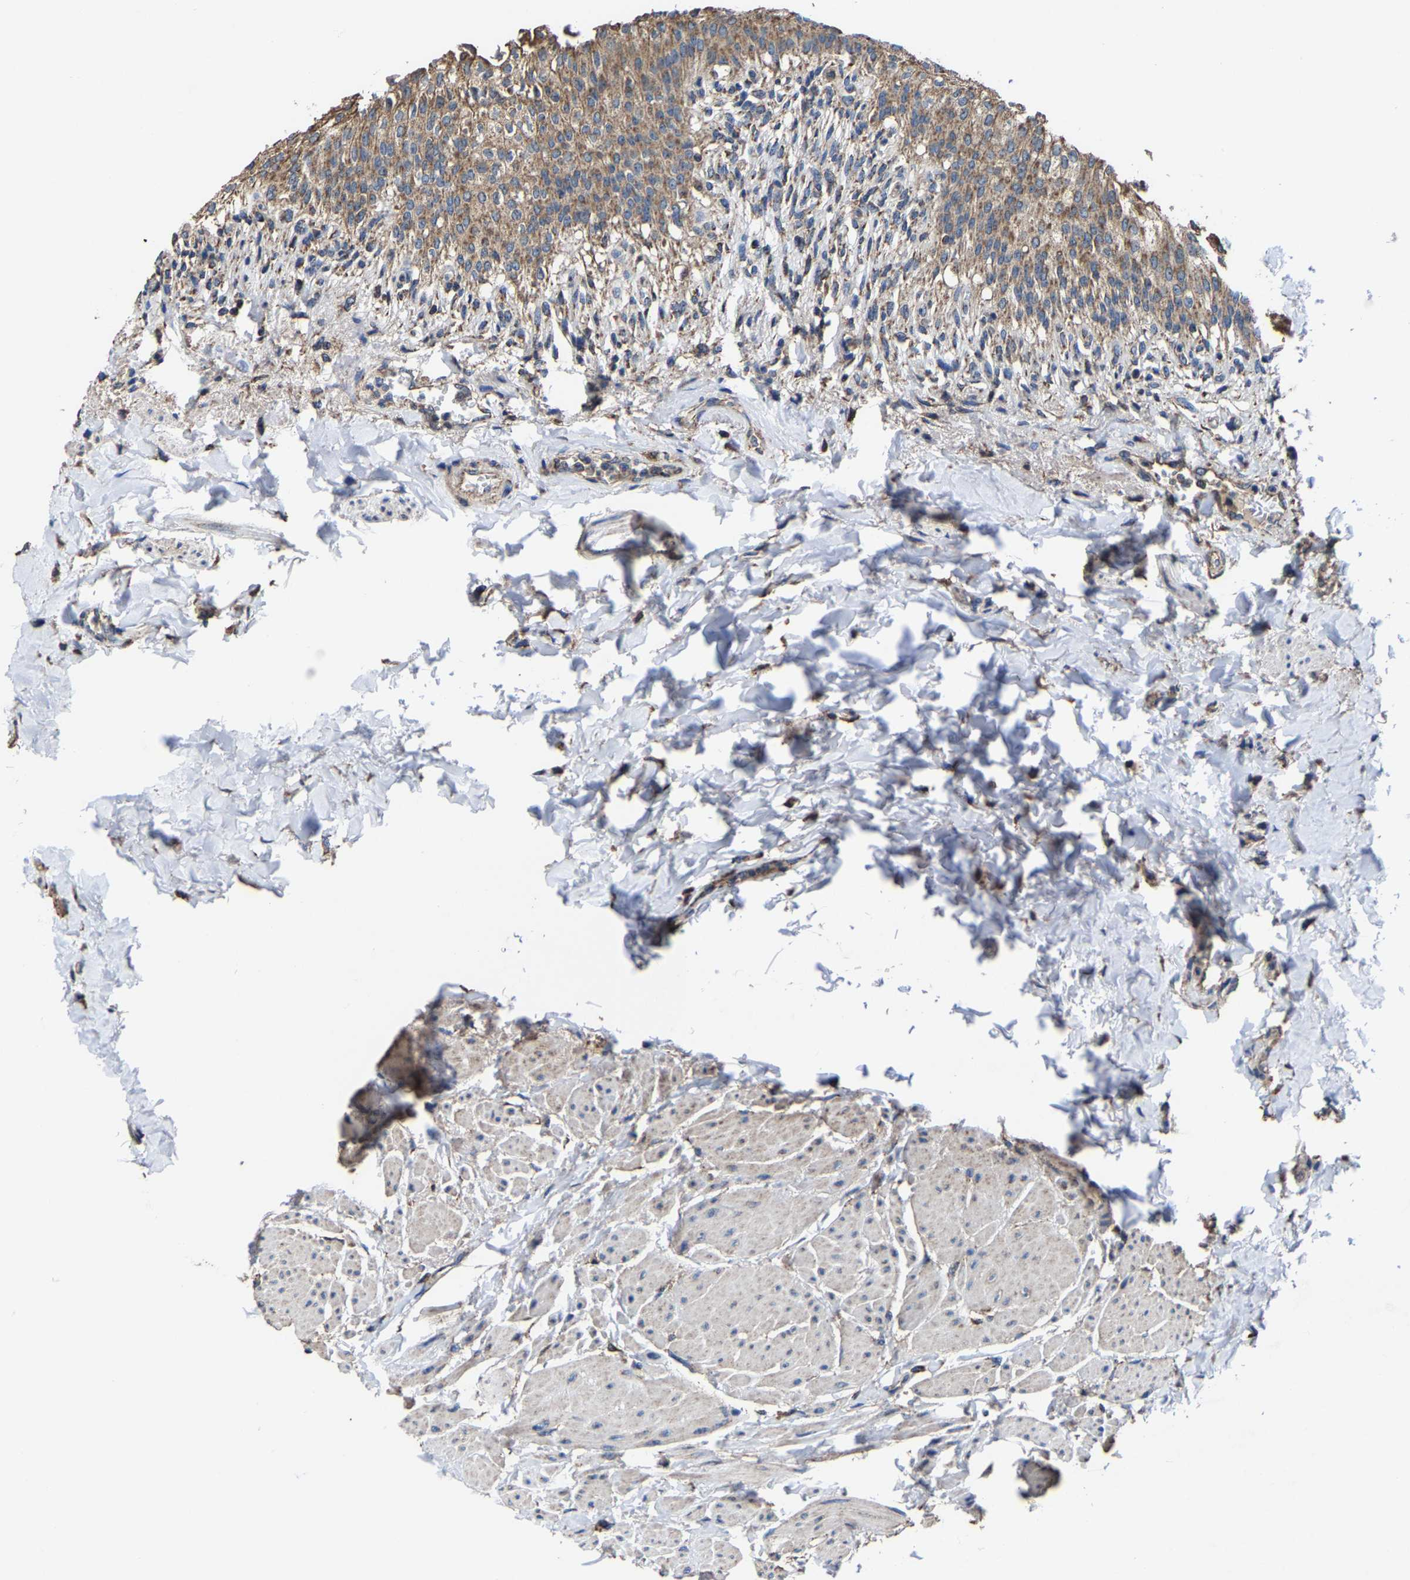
{"staining": {"intensity": "moderate", "quantity": ">75%", "location": "cytoplasmic/membranous"}, "tissue": "urinary bladder", "cell_type": "Urothelial cells", "image_type": "normal", "snomed": [{"axis": "morphology", "description": "Normal tissue, NOS"}, {"axis": "topography", "description": "Urinary bladder"}], "caption": "Urinary bladder stained with a brown dye displays moderate cytoplasmic/membranous positive expression in approximately >75% of urothelial cells.", "gene": "ZCCHC7", "patient": {"sex": "female", "age": 60}}